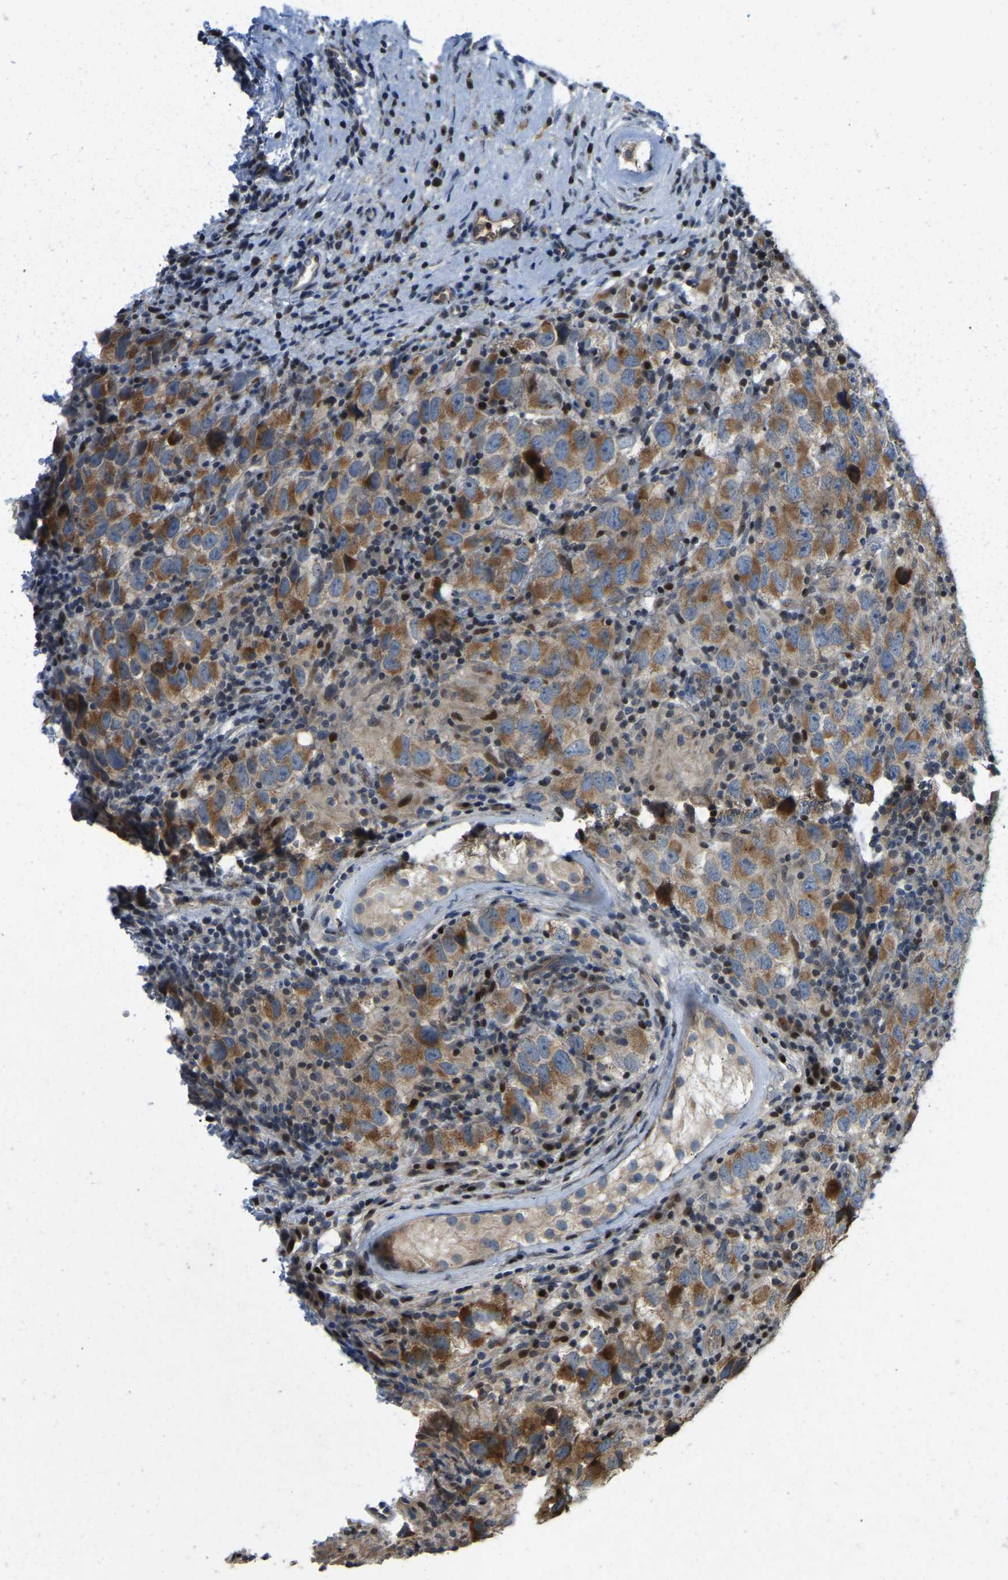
{"staining": {"intensity": "moderate", "quantity": ">75%", "location": "cytoplasmic/membranous"}, "tissue": "testis cancer", "cell_type": "Tumor cells", "image_type": "cancer", "snomed": [{"axis": "morphology", "description": "Carcinoma, Embryonal, NOS"}, {"axis": "topography", "description": "Testis"}], "caption": "A medium amount of moderate cytoplasmic/membranous positivity is present in approximately >75% of tumor cells in embryonal carcinoma (testis) tissue.", "gene": "C21orf91", "patient": {"sex": "male", "age": 21}}